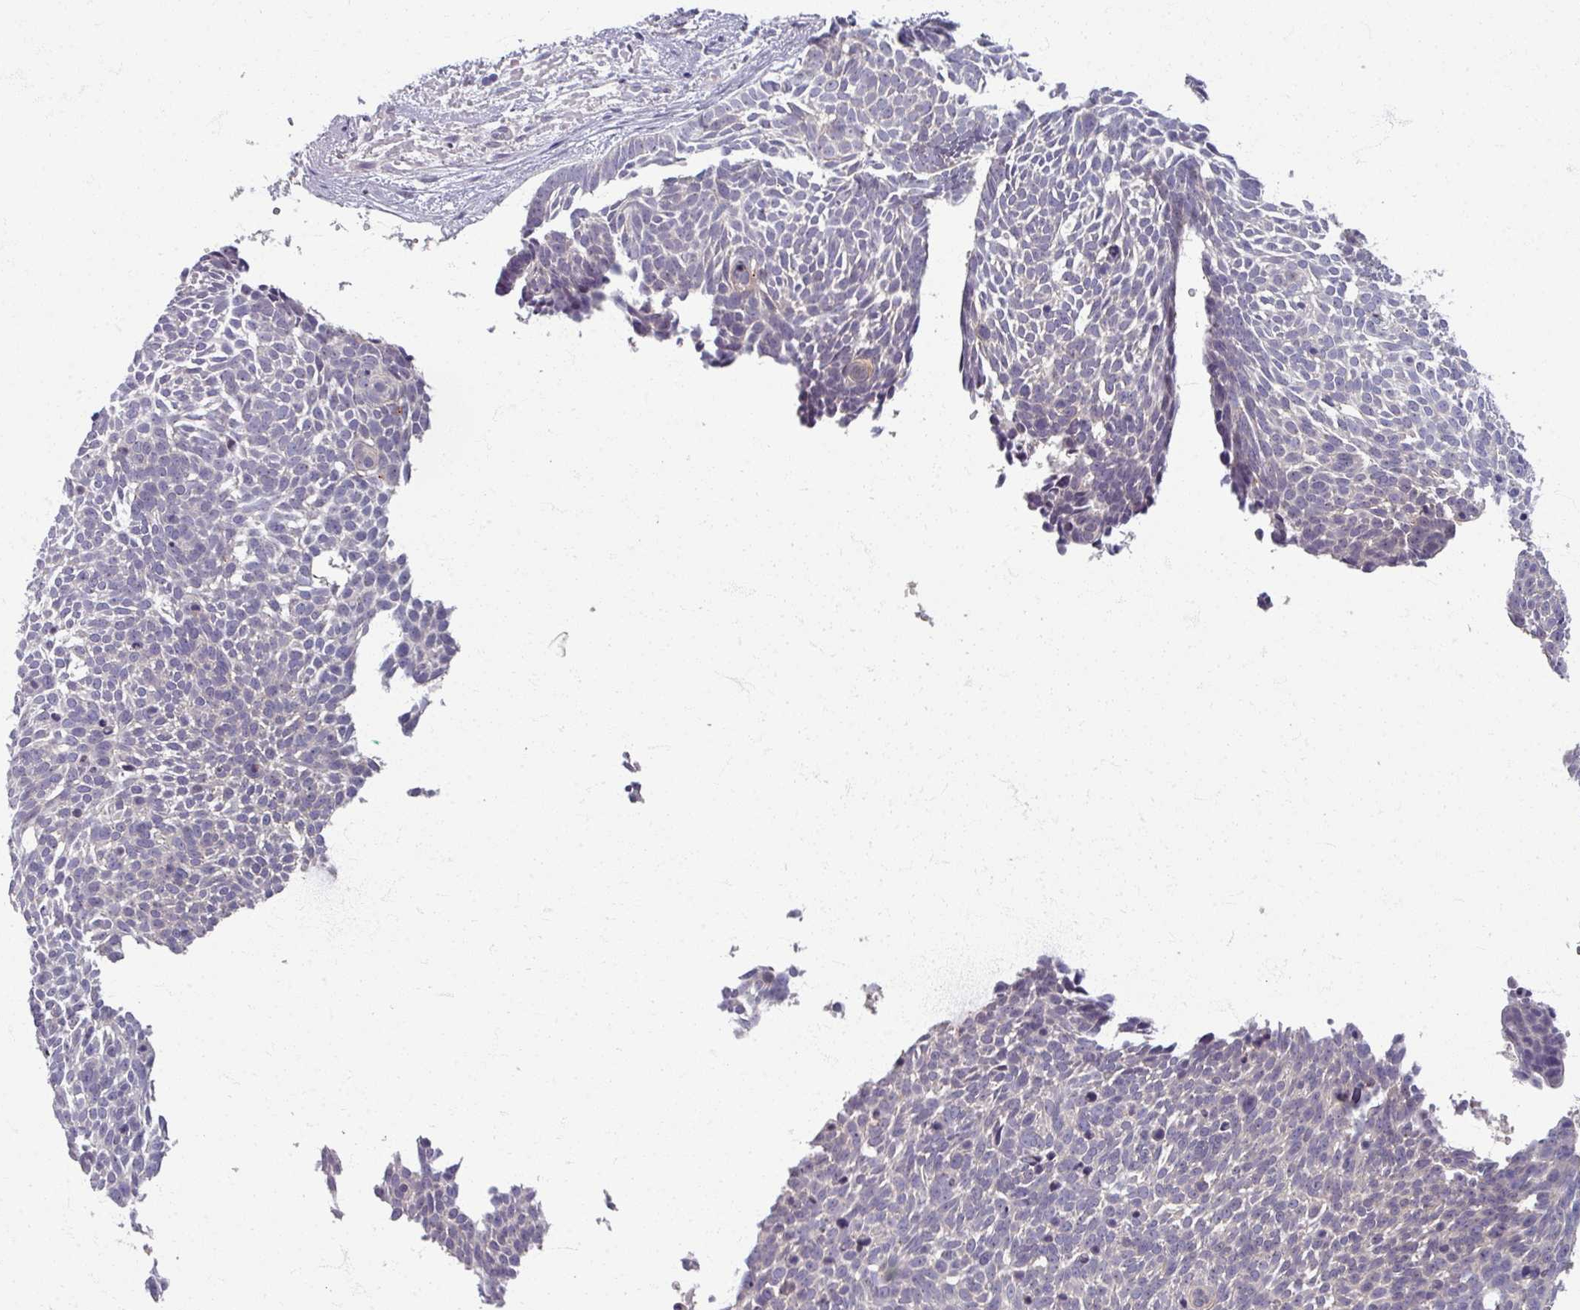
{"staining": {"intensity": "negative", "quantity": "none", "location": "none"}, "tissue": "skin cancer", "cell_type": "Tumor cells", "image_type": "cancer", "snomed": [{"axis": "morphology", "description": "Basal cell carcinoma"}, {"axis": "topography", "description": "Skin"}], "caption": "Protein analysis of skin cancer shows no significant staining in tumor cells.", "gene": "TTLL7", "patient": {"sex": "male", "age": 61}}